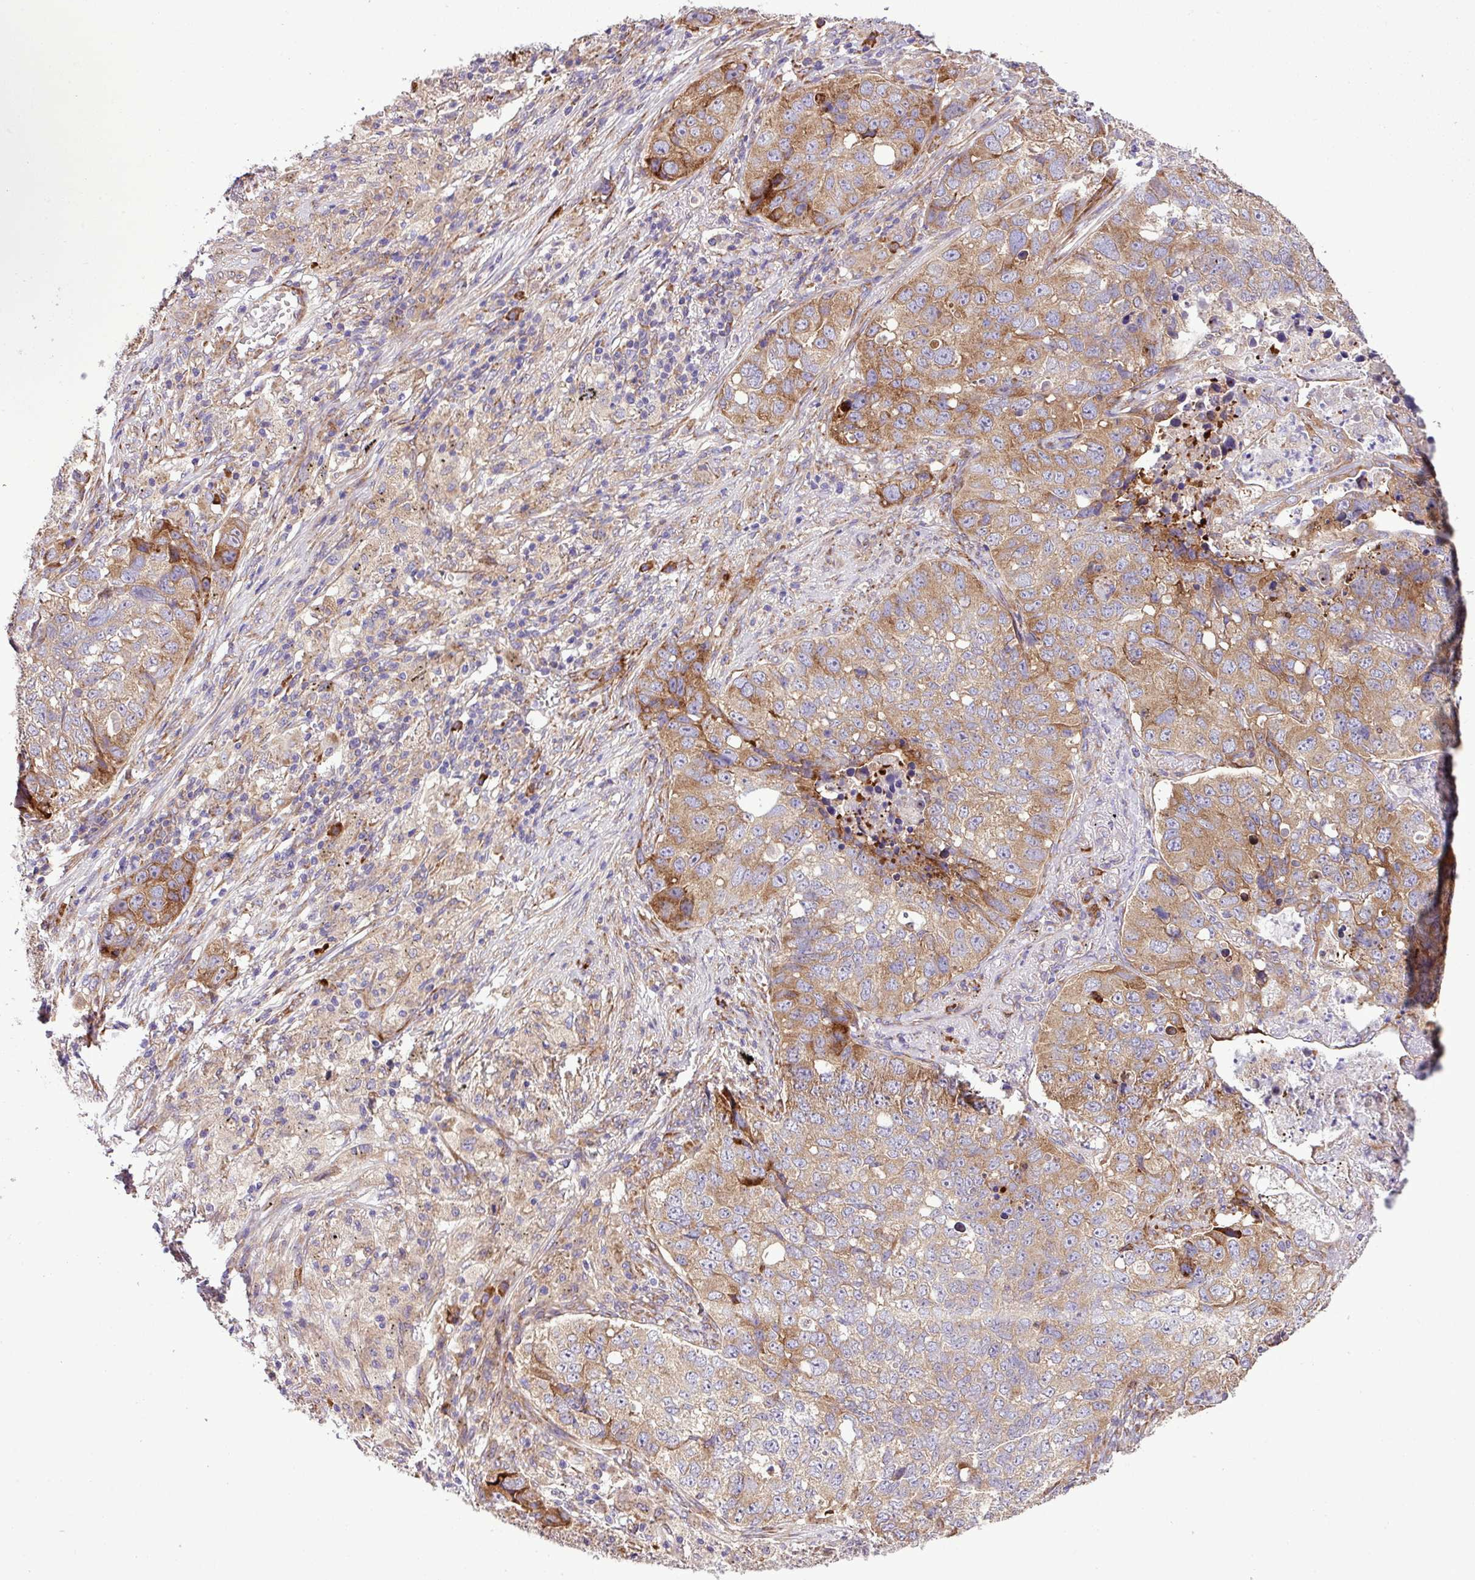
{"staining": {"intensity": "moderate", "quantity": ">75%", "location": "cytoplasmic/membranous"}, "tissue": "lung cancer", "cell_type": "Tumor cells", "image_type": "cancer", "snomed": [{"axis": "morphology", "description": "Squamous cell carcinoma, NOS"}, {"axis": "topography", "description": "Lung"}], "caption": "Immunohistochemistry (IHC) image of human lung cancer (squamous cell carcinoma) stained for a protein (brown), which exhibits medium levels of moderate cytoplasmic/membranous staining in approximately >75% of tumor cells.", "gene": "RPL13", "patient": {"sex": "male", "age": 60}}